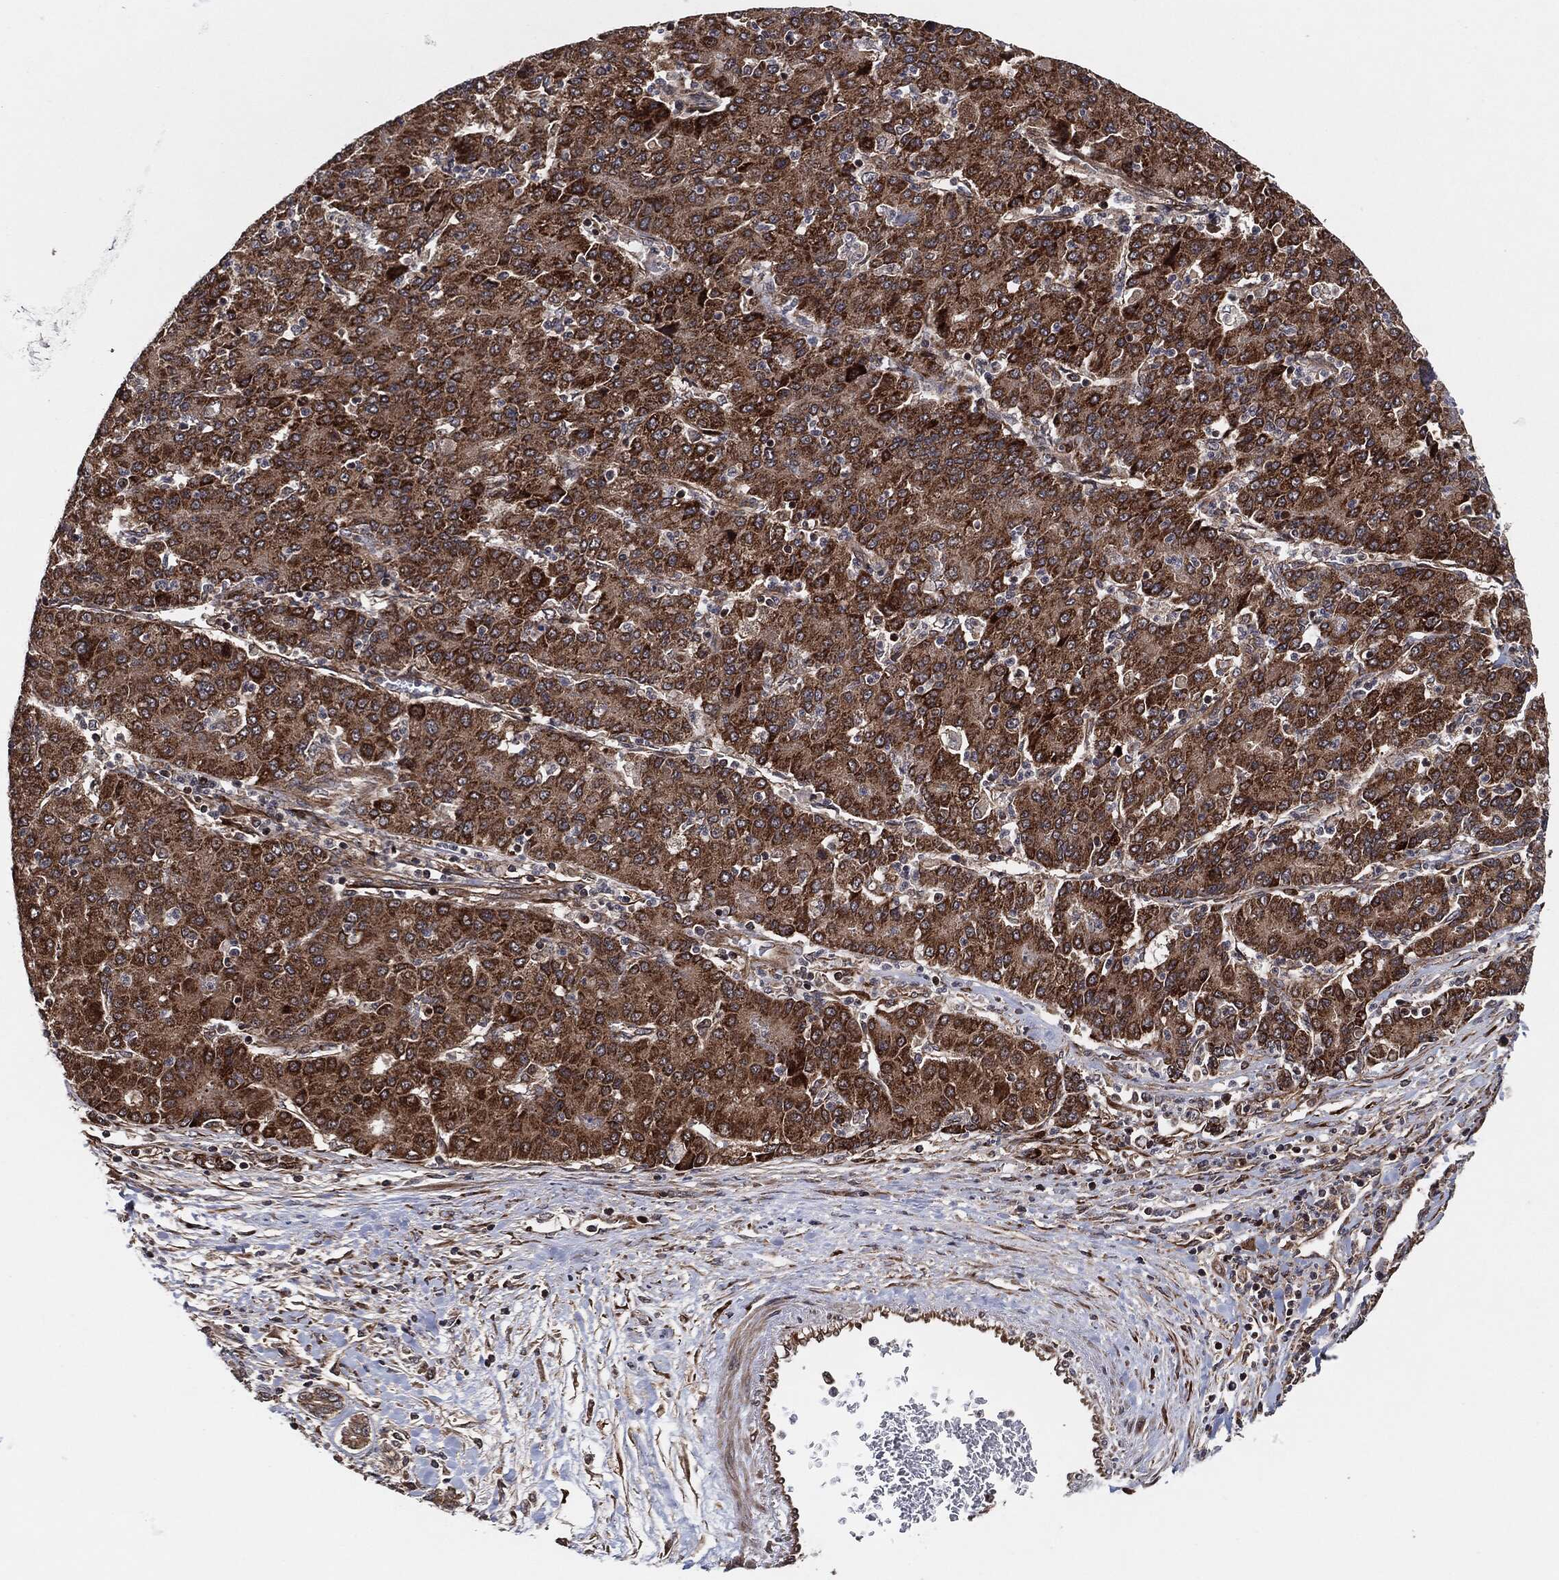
{"staining": {"intensity": "strong", "quantity": ">75%", "location": "cytoplasmic/membranous"}, "tissue": "liver cancer", "cell_type": "Tumor cells", "image_type": "cancer", "snomed": [{"axis": "morphology", "description": "Carcinoma, Hepatocellular, NOS"}, {"axis": "topography", "description": "Liver"}], "caption": "IHC (DAB (3,3'-diaminobenzidine)) staining of human hepatocellular carcinoma (liver) exhibits strong cytoplasmic/membranous protein staining in about >75% of tumor cells. The protein of interest is shown in brown color, while the nuclei are stained blue.", "gene": "BCAR1", "patient": {"sex": "male", "age": 65}}